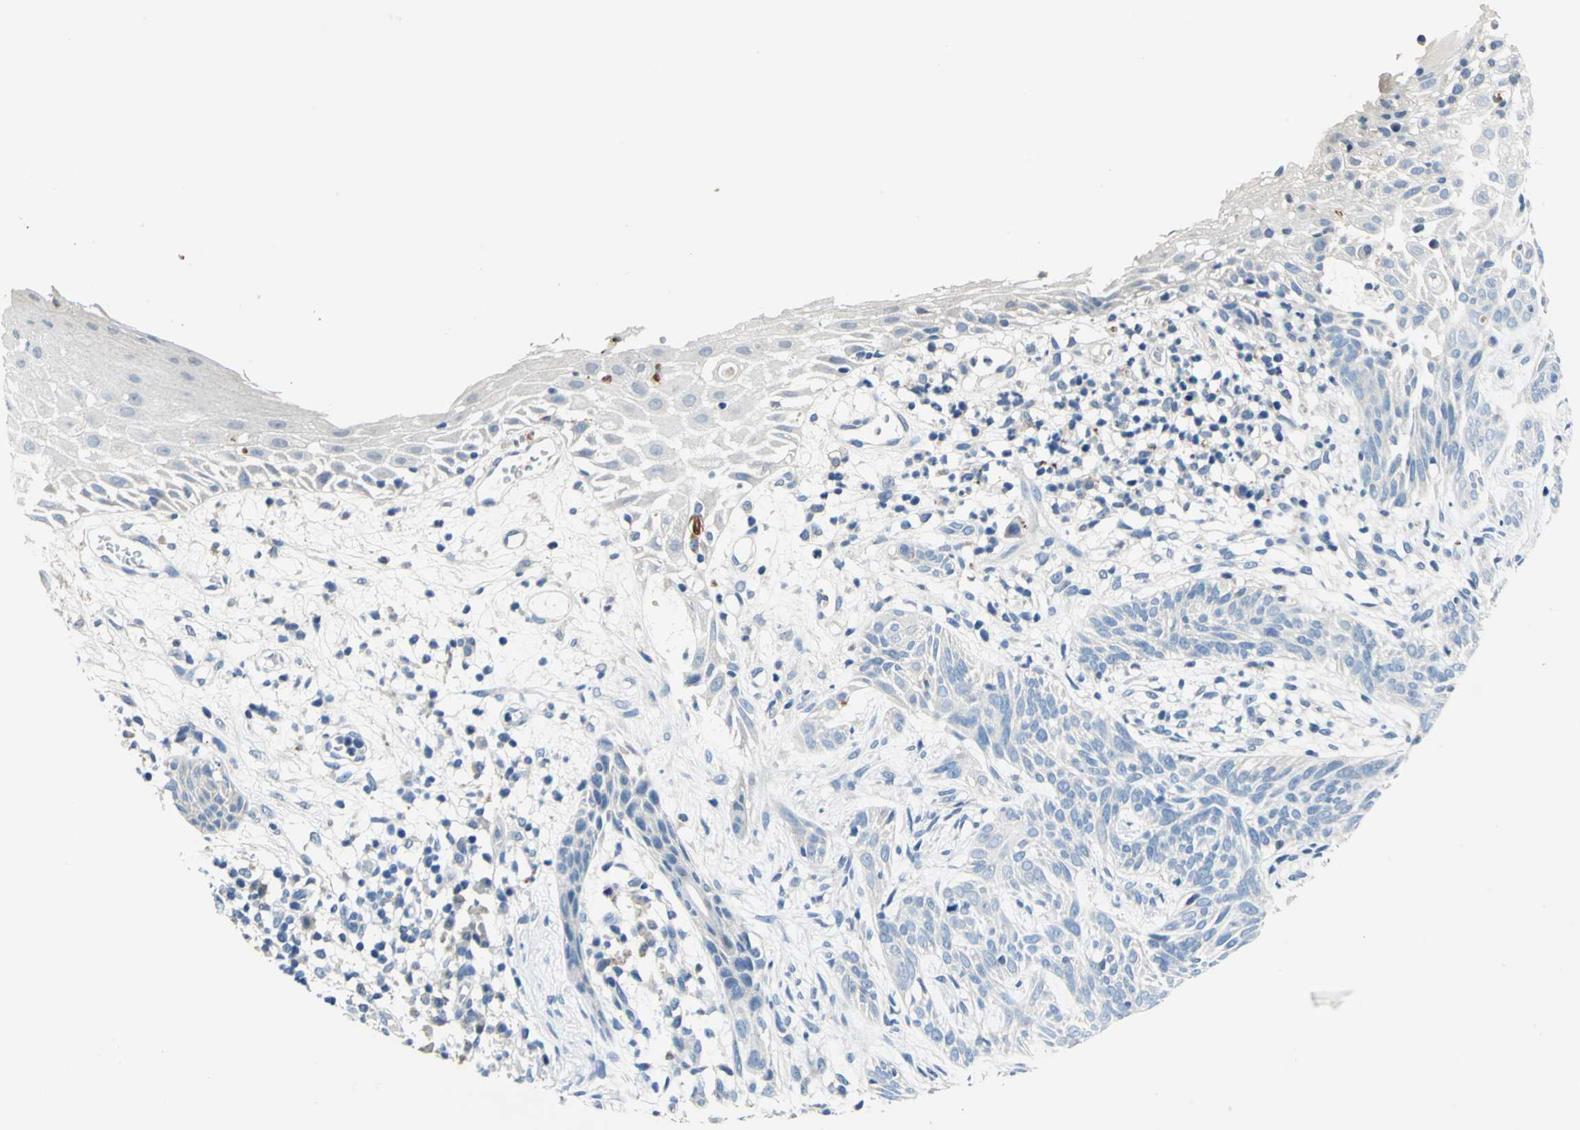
{"staining": {"intensity": "negative", "quantity": "none", "location": "none"}, "tissue": "skin cancer", "cell_type": "Tumor cells", "image_type": "cancer", "snomed": [{"axis": "morphology", "description": "Normal tissue, NOS"}, {"axis": "morphology", "description": "Basal cell carcinoma"}, {"axis": "topography", "description": "Skin"}], "caption": "Tumor cells are negative for brown protein staining in basal cell carcinoma (skin).", "gene": "RASD2", "patient": {"sex": "female", "age": 69}}